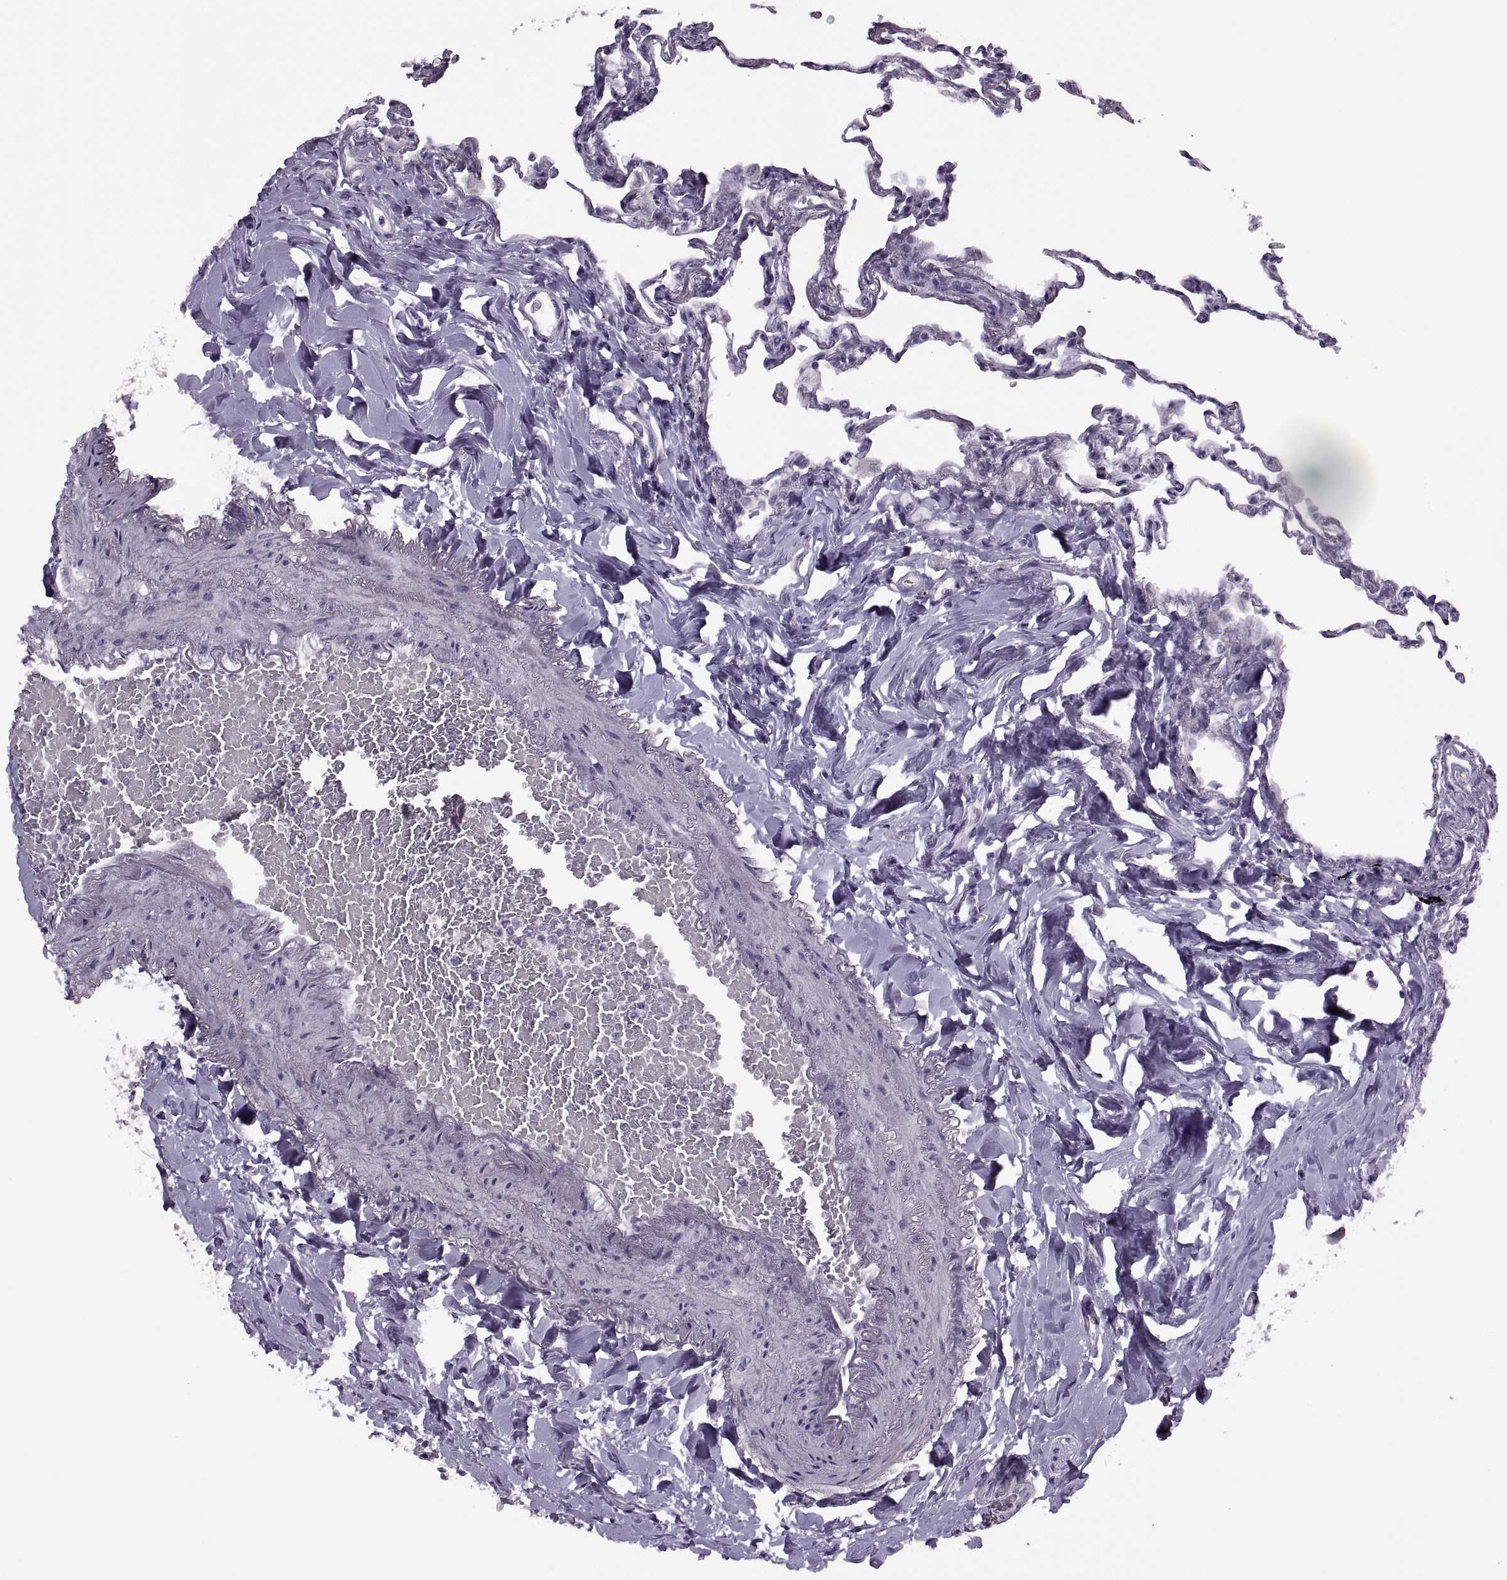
{"staining": {"intensity": "negative", "quantity": "none", "location": "none"}, "tissue": "lung", "cell_type": "Alveolar cells", "image_type": "normal", "snomed": [{"axis": "morphology", "description": "Normal tissue, NOS"}, {"axis": "topography", "description": "Lung"}], "caption": "IHC of normal lung demonstrates no expression in alveolar cells.", "gene": "RSPH6A", "patient": {"sex": "female", "age": 57}}